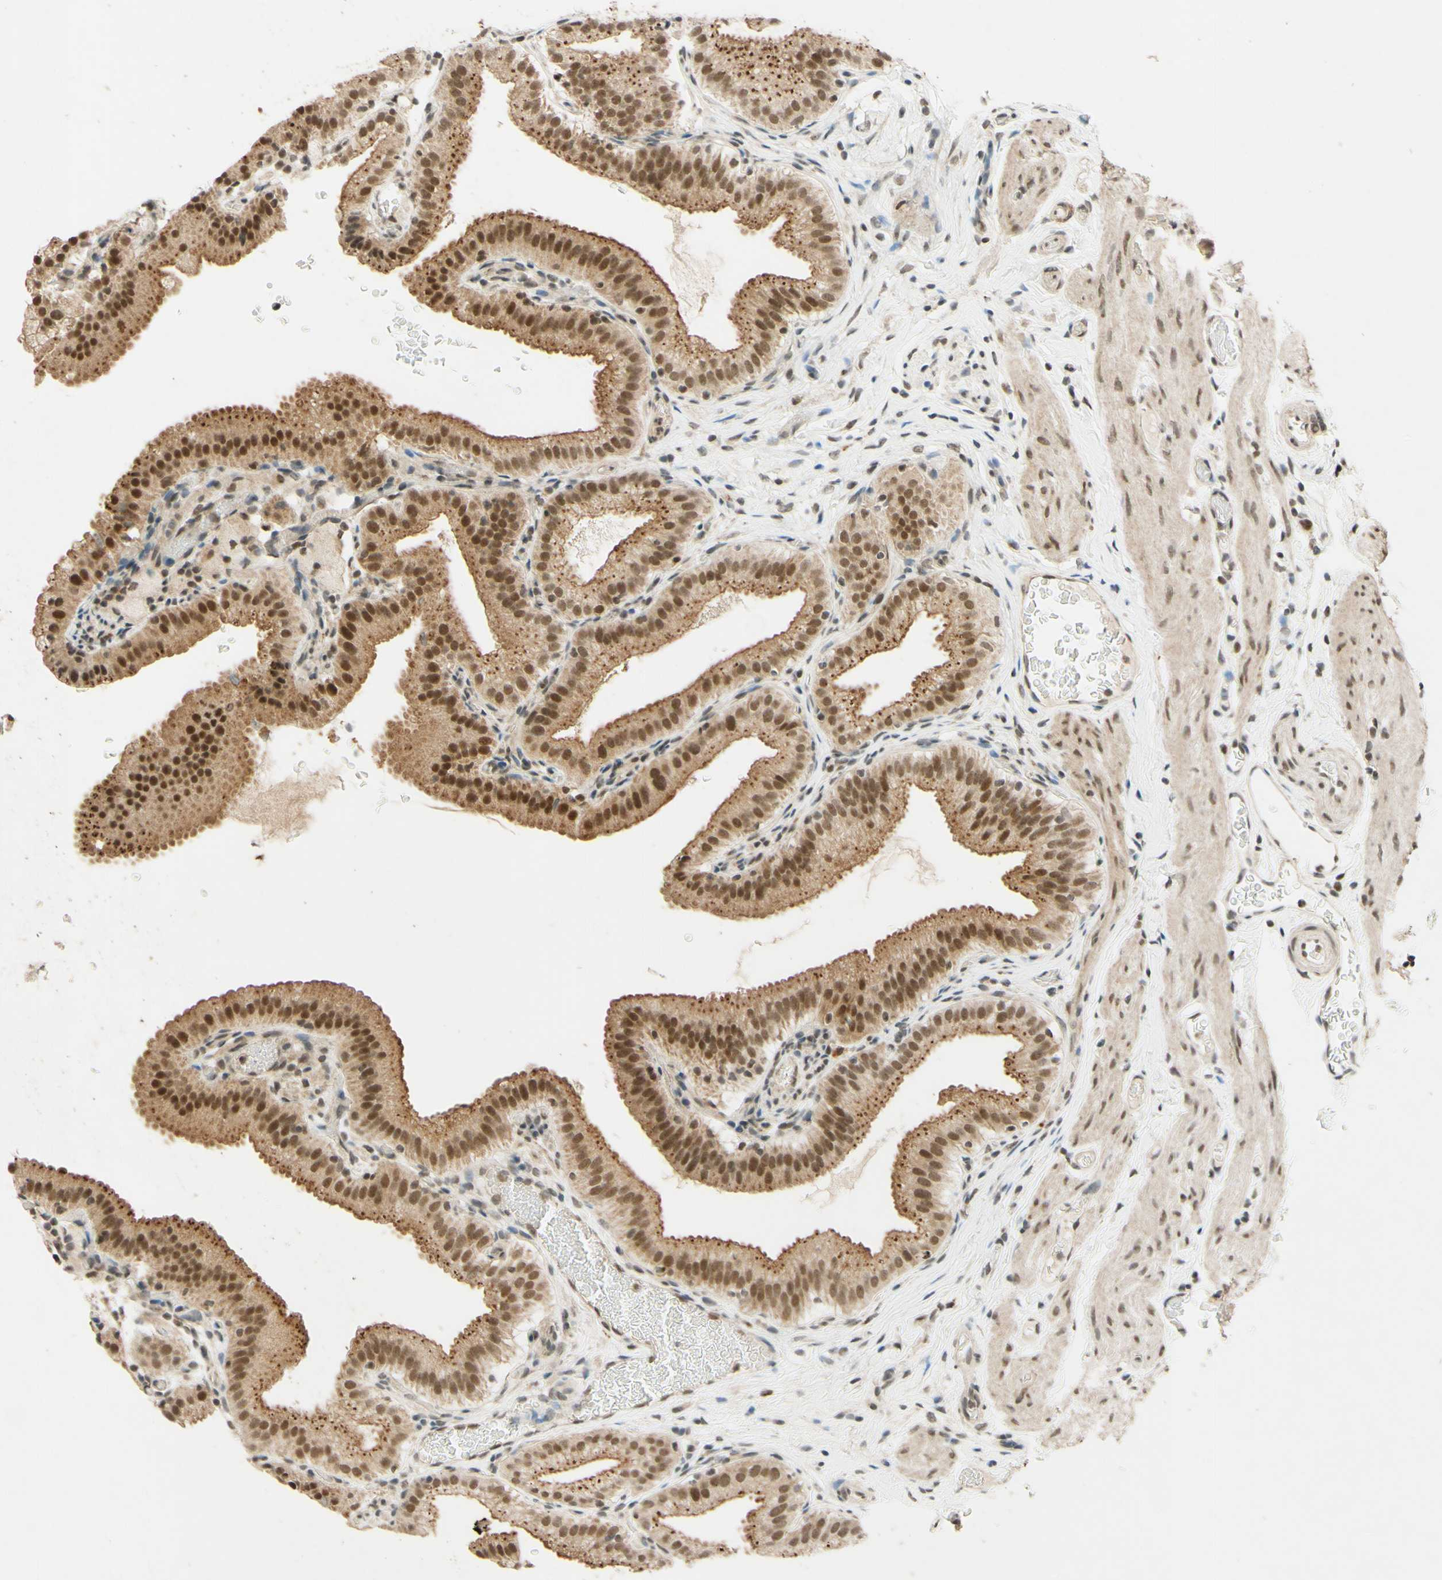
{"staining": {"intensity": "moderate", "quantity": ">75%", "location": "cytoplasmic/membranous,nuclear"}, "tissue": "gallbladder", "cell_type": "Glandular cells", "image_type": "normal", "snomed": [{"axis": "morphology", "description": "Normal tissue, NOS"}, {"axis": "topography", "description": "Gallbladder"}], "caption": "IHC (DAB (3,3'-diaminobenzidine)) staining of normal gallbladder displays moderate cytoplasmic/membranous,nuclear protein staining in approximately >75% of glandular cells.", "gene": "SMARCB1", "patient": {"sex": "male", "age": 54}}